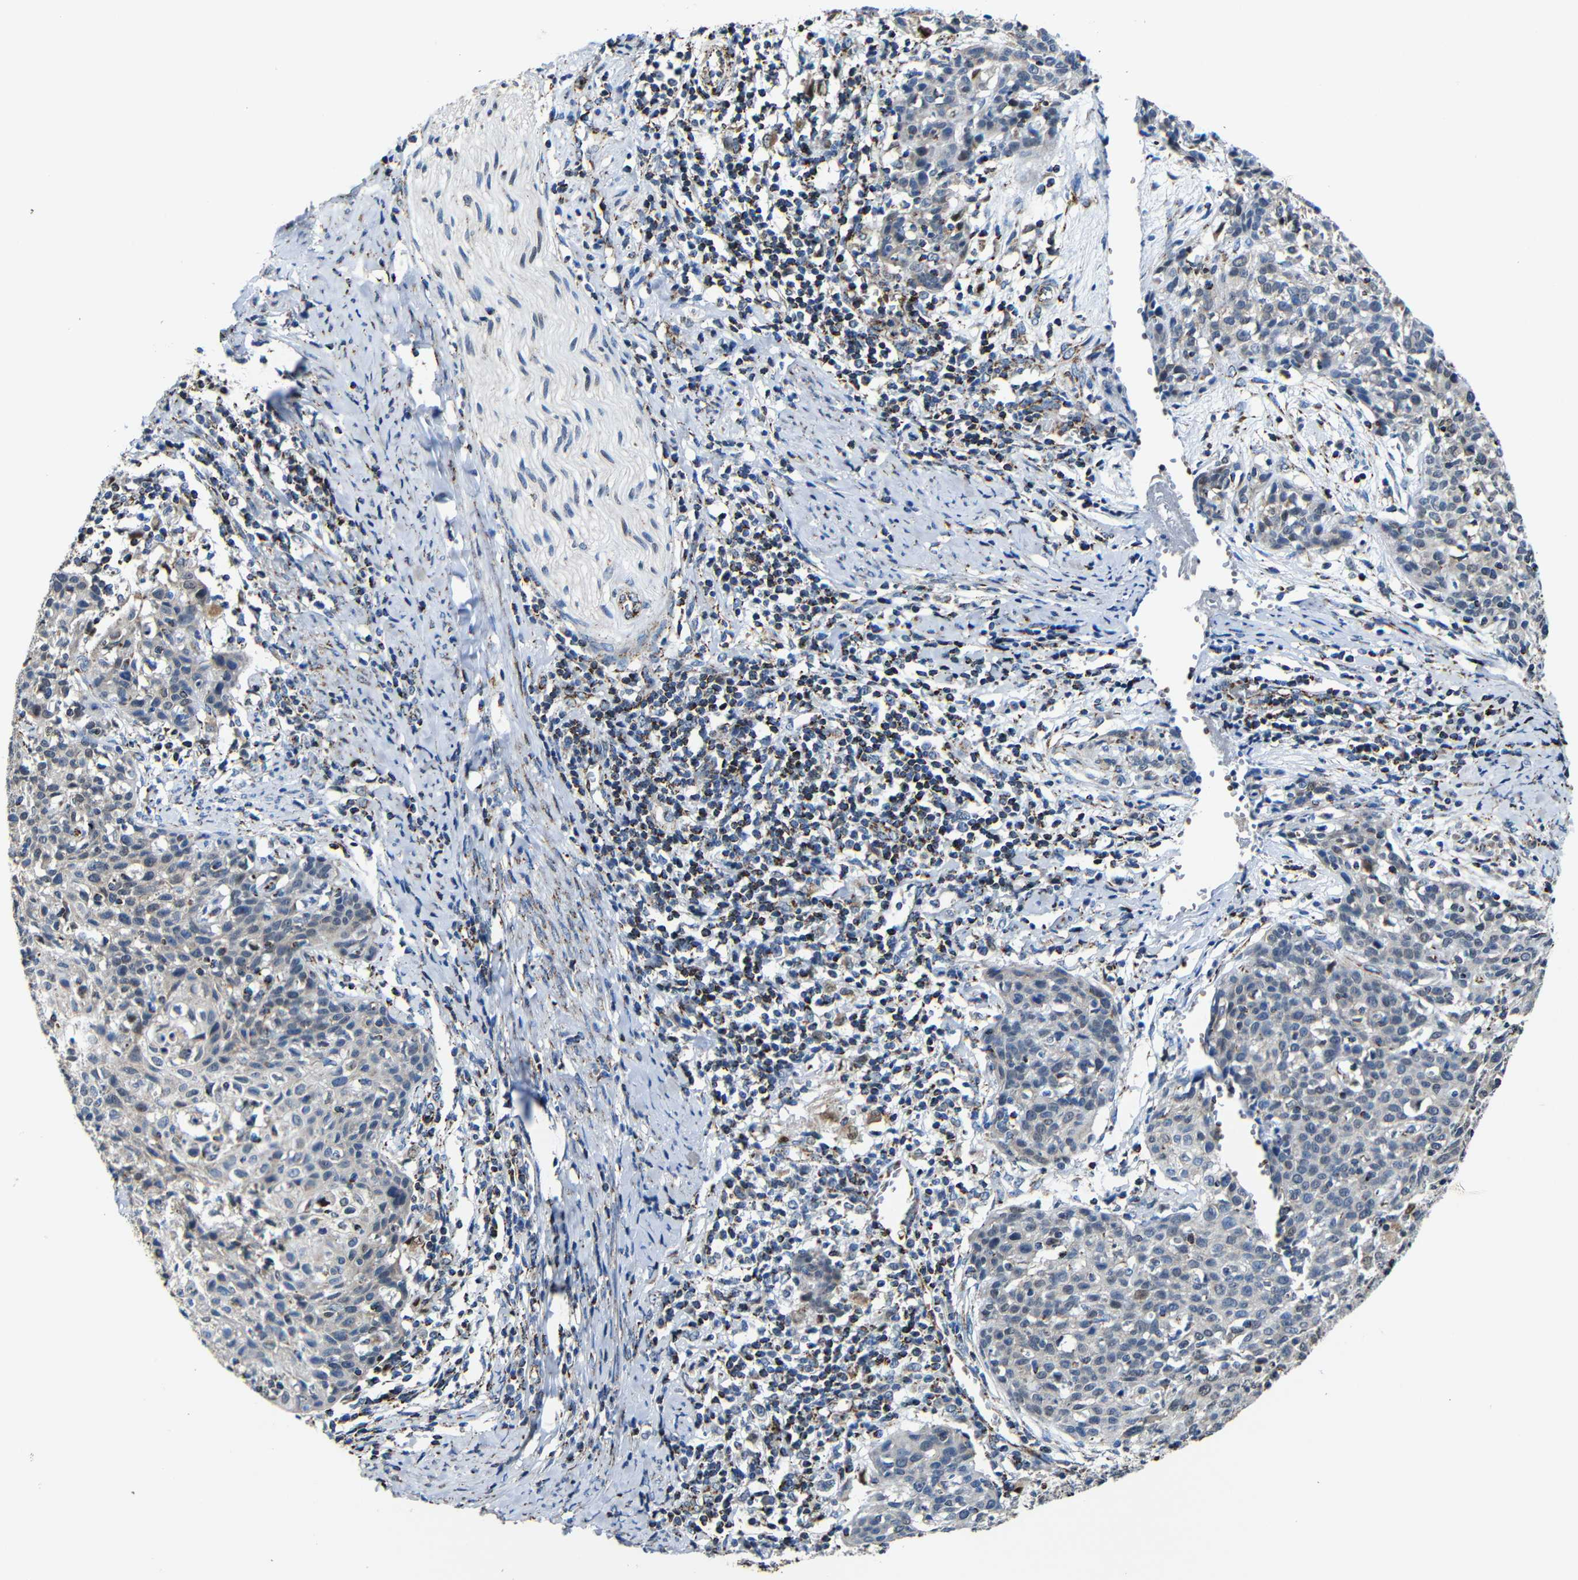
{"staining": {"intensity": "negative", "quantity": "none", "location": "none"}, "tissue": "cervical cancer", "cell_type": "Tumor cells", "image_type": "cancer", "snomed": [{"axis": "morphology", "description": "Squamous cell carcinoma, NOS"}, {"axis": "topography", "description": "Cervix"}], "caption": "This image is of cervical cancer (squamous cell carcinoma) stained with immunohistochemistry (IHC) to label a protein in brown with the nuclei are counter-stained blue. There is no expression in tumor cells.", "gene": "CA5B", "patient": {"sex": "female", "age": 38}}